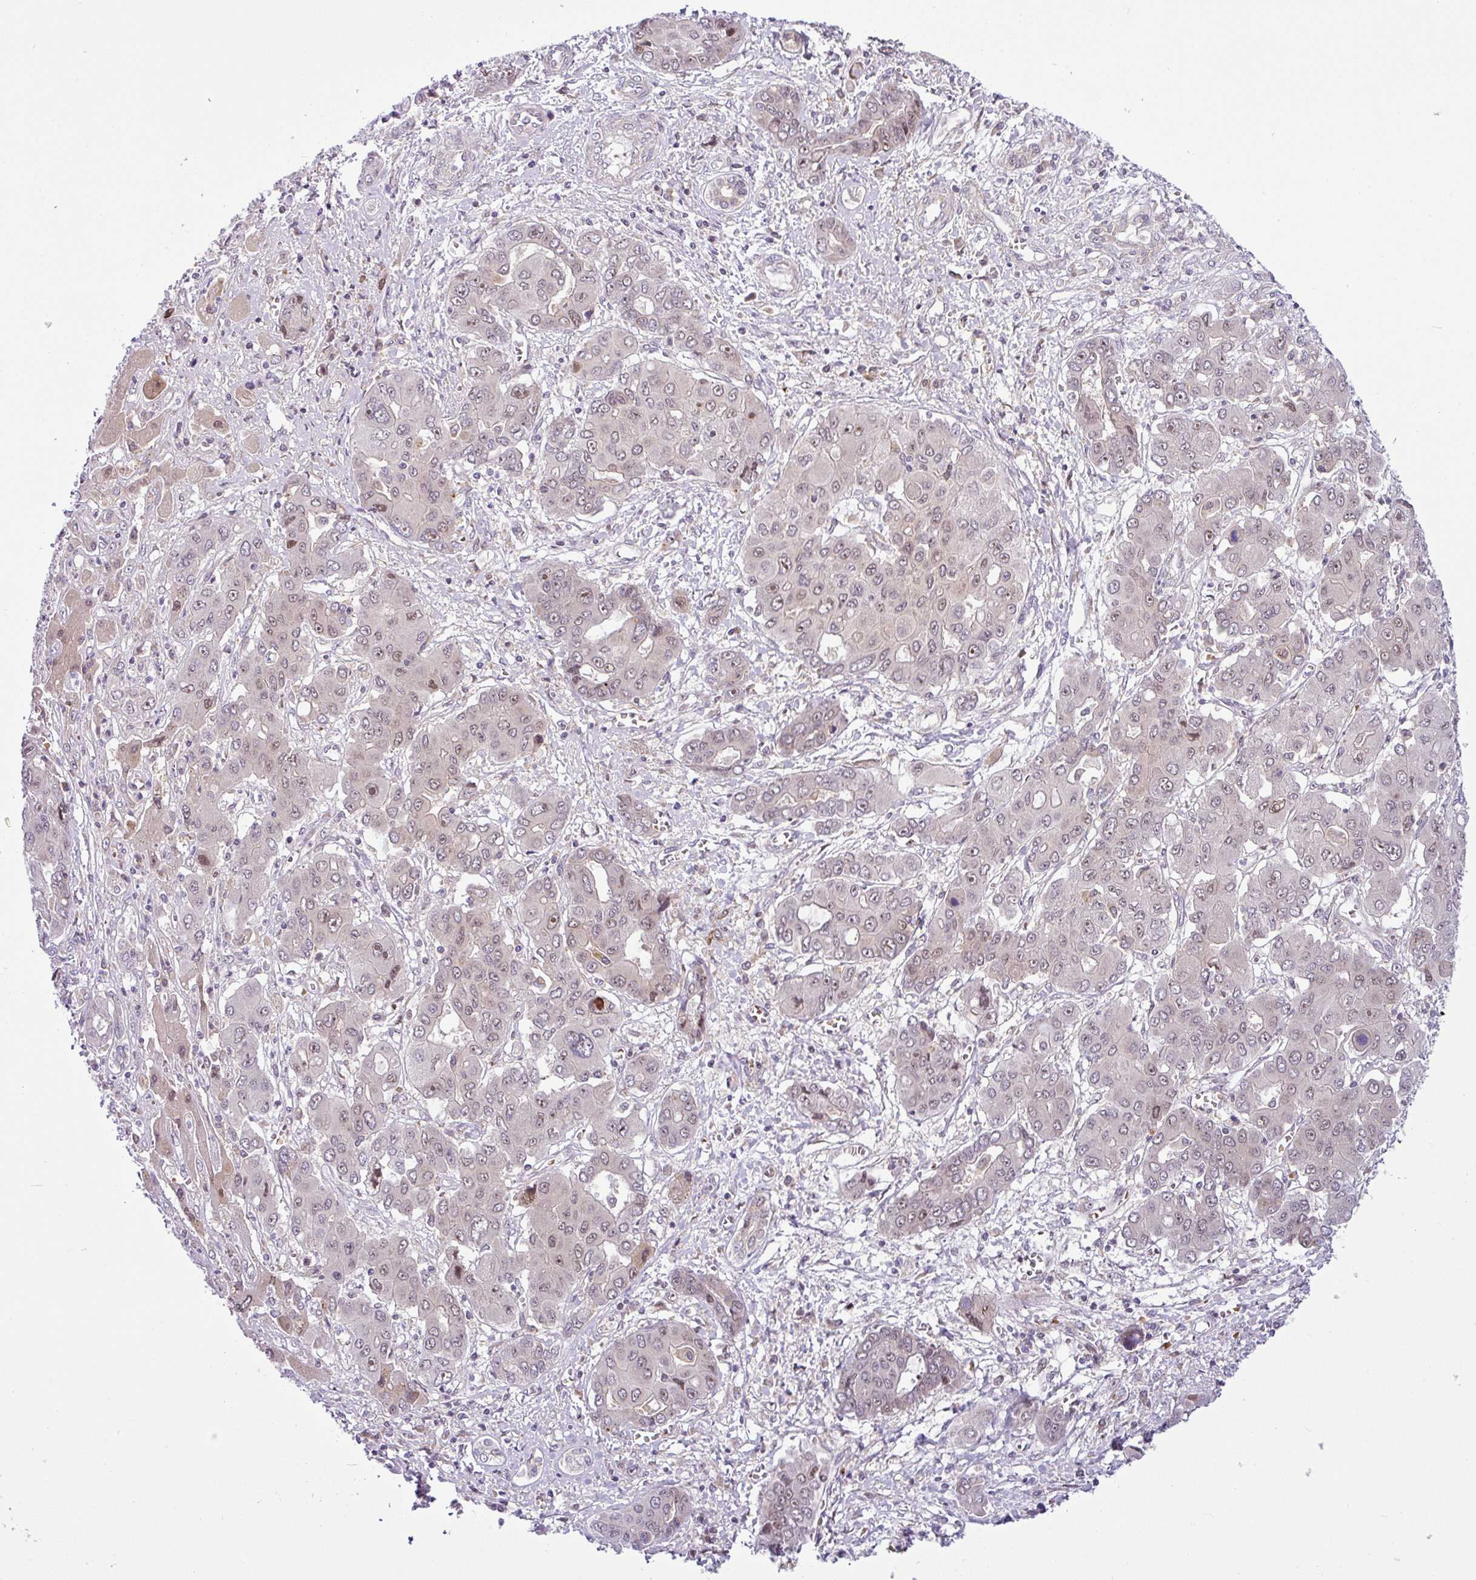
{"staining": {"intensity": "weak", "quantity": ">75%", "location": "nuclear"}, "tissue": "liver cancer", "cell_type": "Tumor cells", "image_type": "cancer", "snomed": [{"axis": "morphology", "description": "Cholangiocarcinoma"}, {"axis": "topography", "description": "Liver"}], "caption": "Liver cholangiocarcinoma was stained to show a protein in brown. There is low levels of weak nuclear positivity in approximately >75% of tumor cells. The staining is performed using DAB (3,3'-diaminobenzidine) brown chromogen to label protein expression. The nuclei are counter-stained blue using hematoxylin.", "gene": "NDUFB2", "patient": {"sex": "male", "age": 67}}